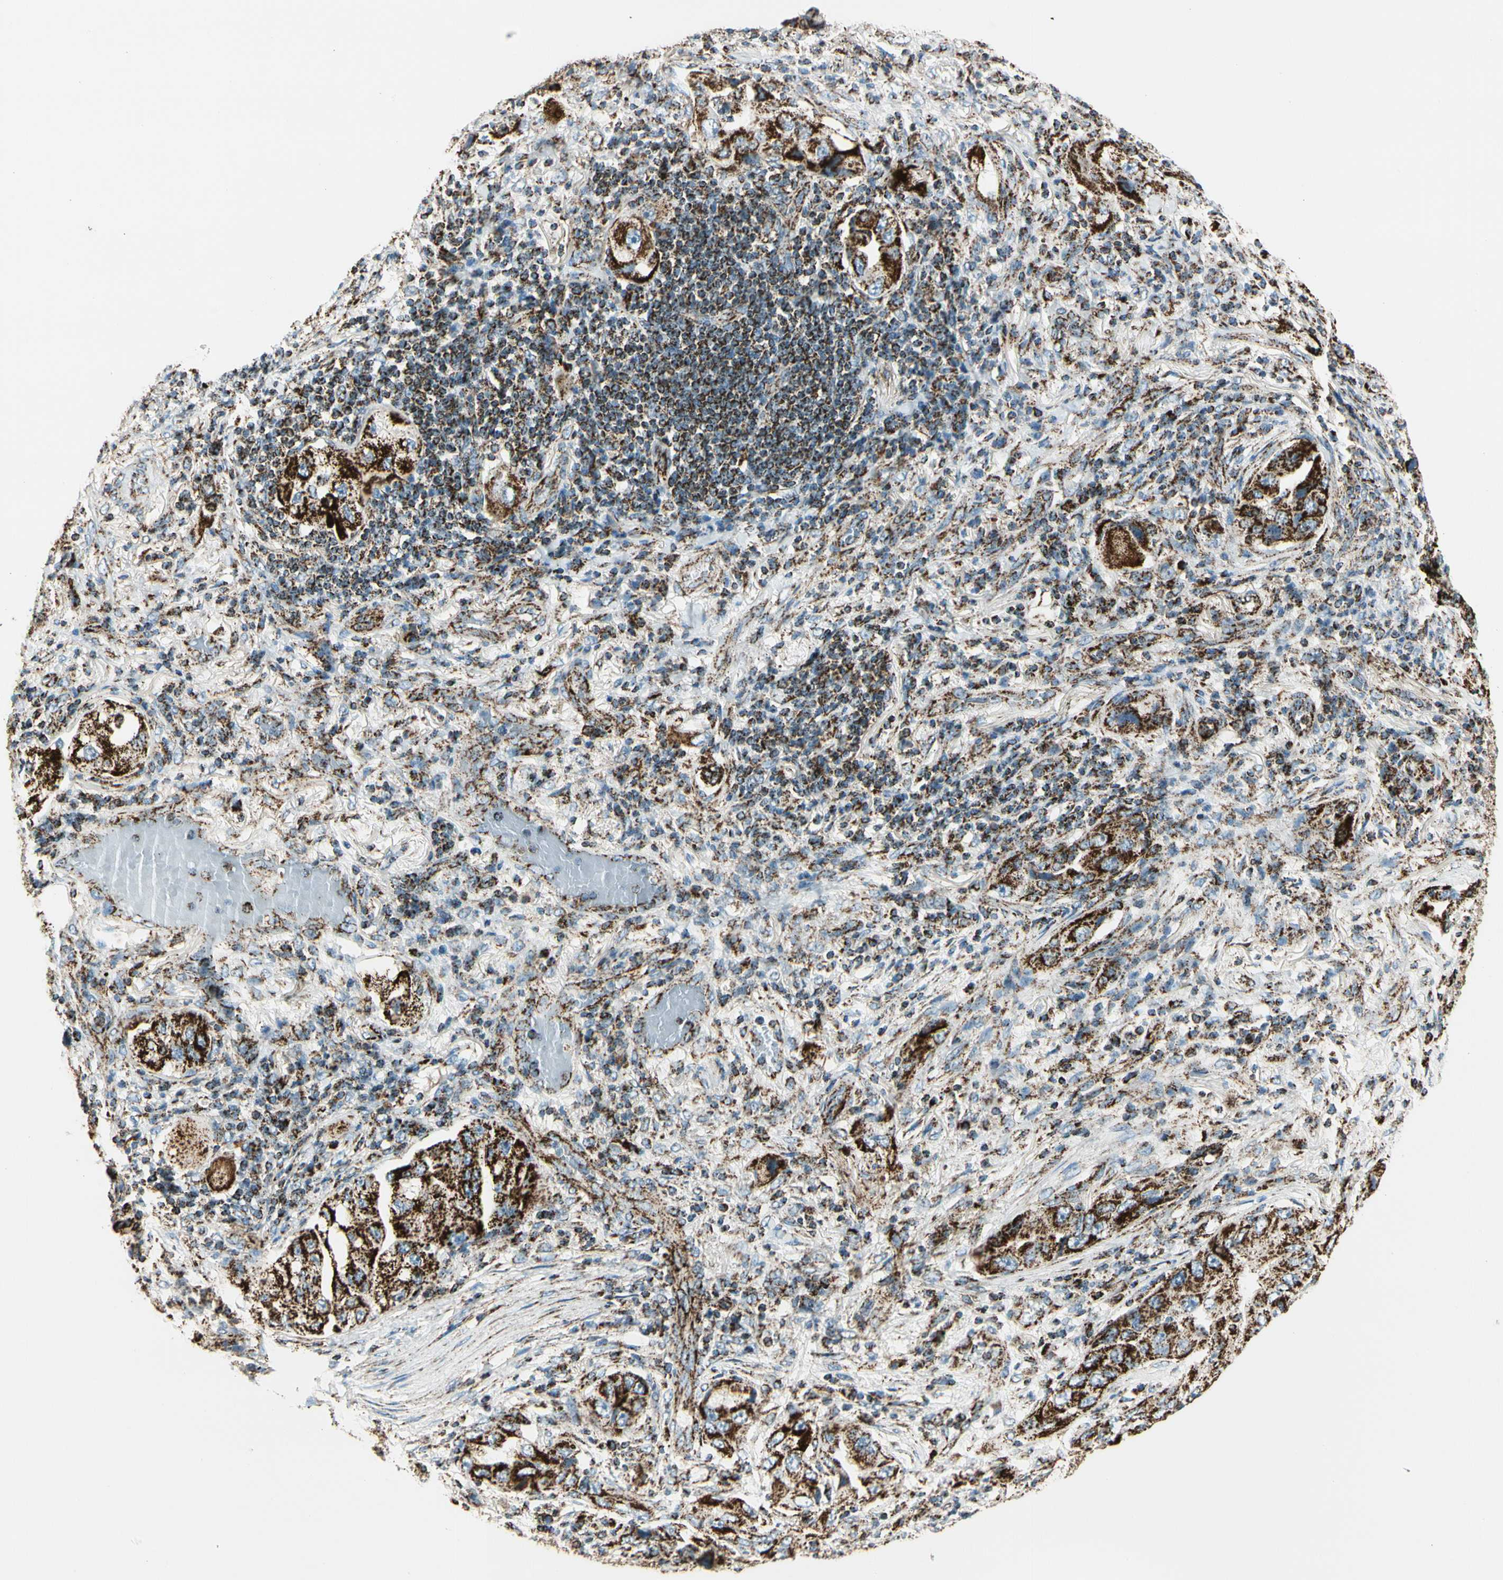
{"staining": {"intensity": "strong", "quantity": ">75%", "location": "cytoplasmic/membranous"}, "tissue": "lung cancer", "cell_type": "Tumor cells", "image_type": "cancer", "snomed": [{"axis": "morphology", "description": "Adenocarcinoma, NOS"}, {"axis": "topography", "description": "Lung"}], "caption": "A brown stain highlights strong cytoplasmic/membranous staining of a protein in human lung adenocarcinoma tumor cells. Immunohistochemistry stains the protein of interest in brown and the nuclei are stained blue.", "gene": "ME2", "patient": {"sex": "female", "age": 65}}